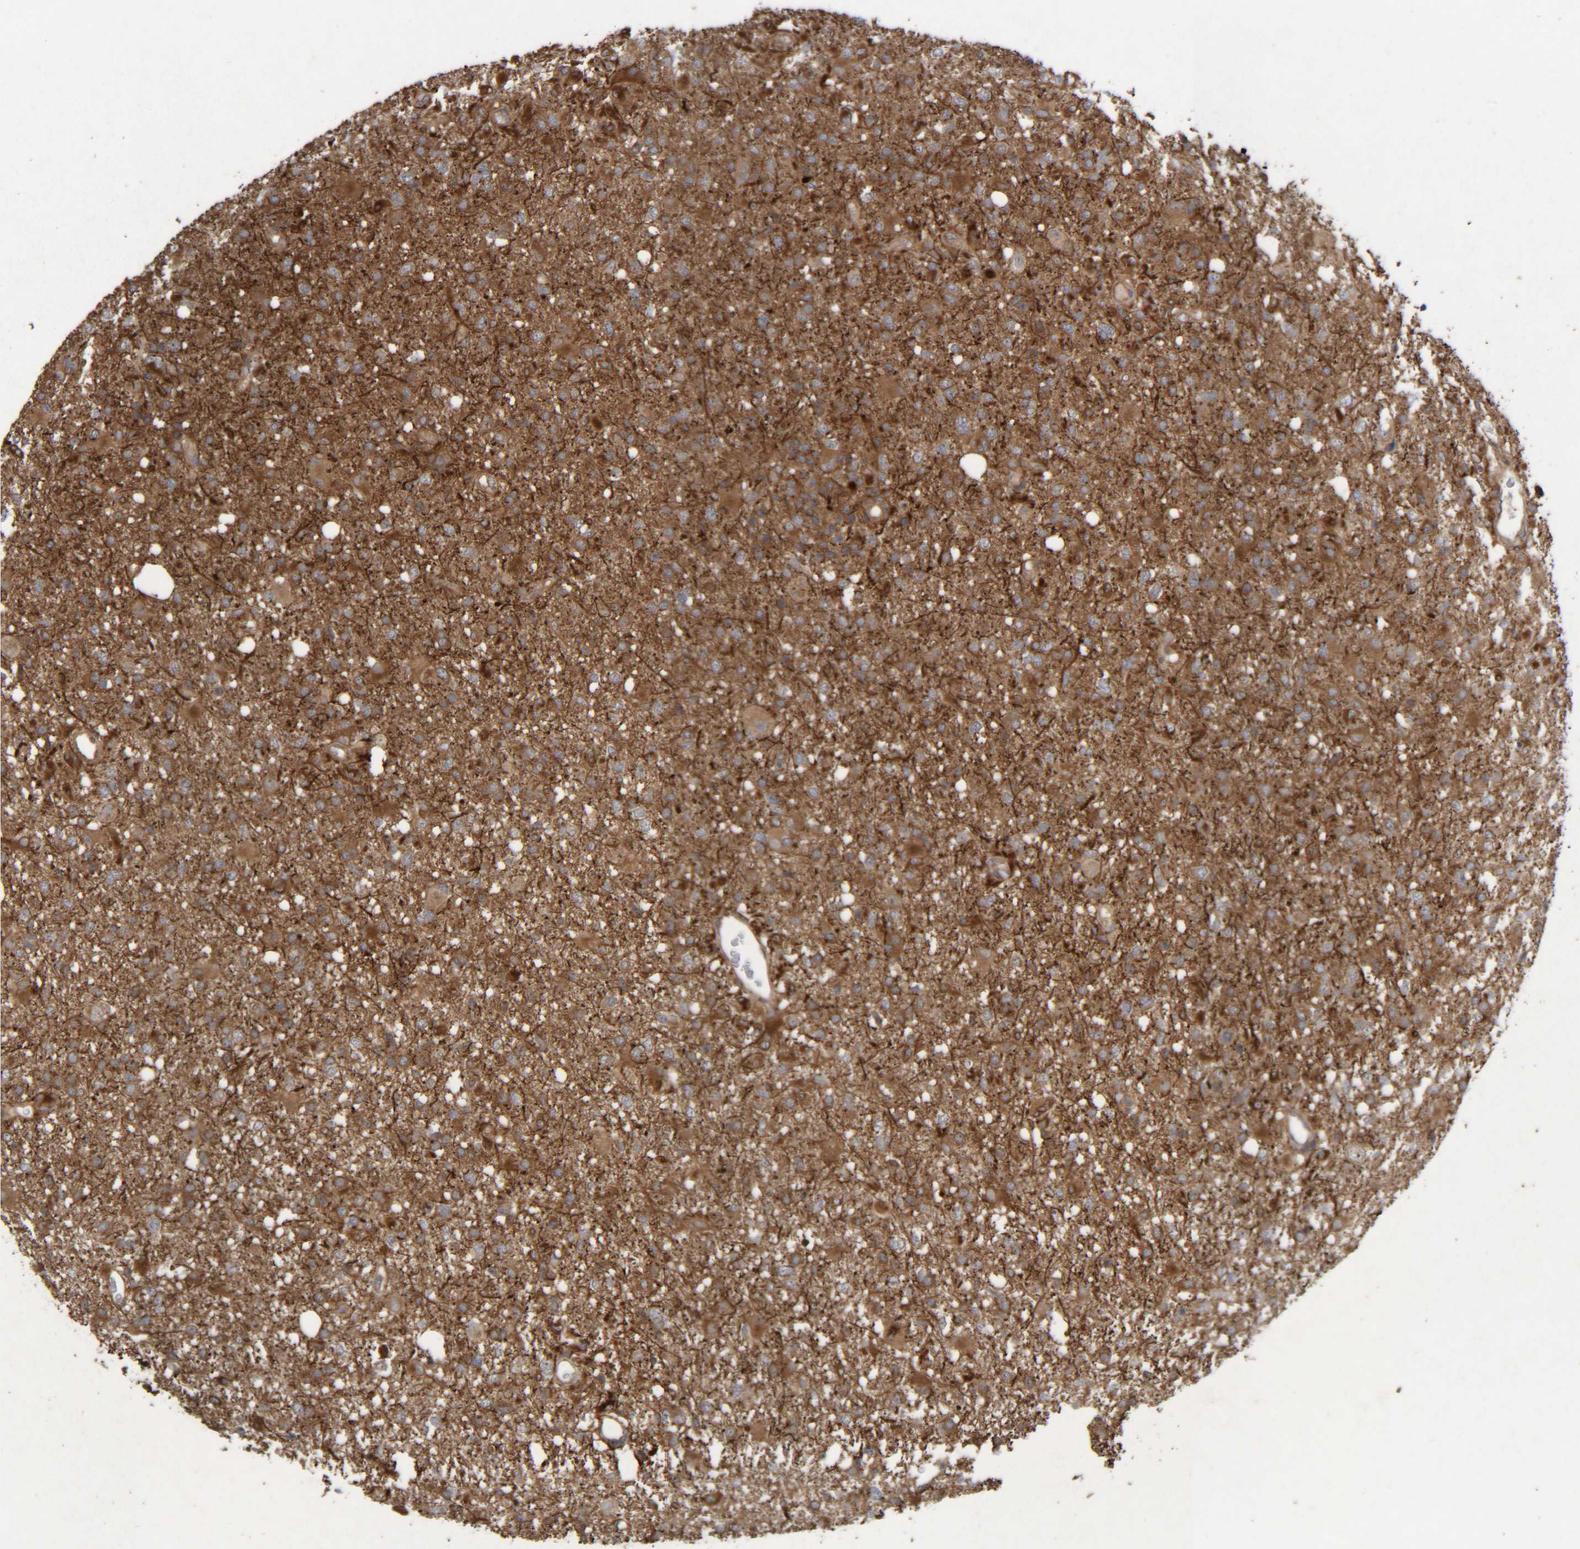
{"staining": {"intensity": "moderate", "quantity": ">75%", "location": "cytoplasmic/membranous"}, "tissue": "glioma", "cell_type": "Tumor cells", "image_type": "cancer", "snomed": [{"axis": "morphology", "description": "Glioma, malignant, High grade"}, {"axis": "topography", "description": "Brain"}], "caption": "Approximately >75% of tumor cells in human malignant glioma (high-grade) show moderate cytoplasmic/membranous protein staining as visualized by brown immunohistochemical staining.", "gene": "CCDC57", "patient": {"sex": "female", "age": 57}}